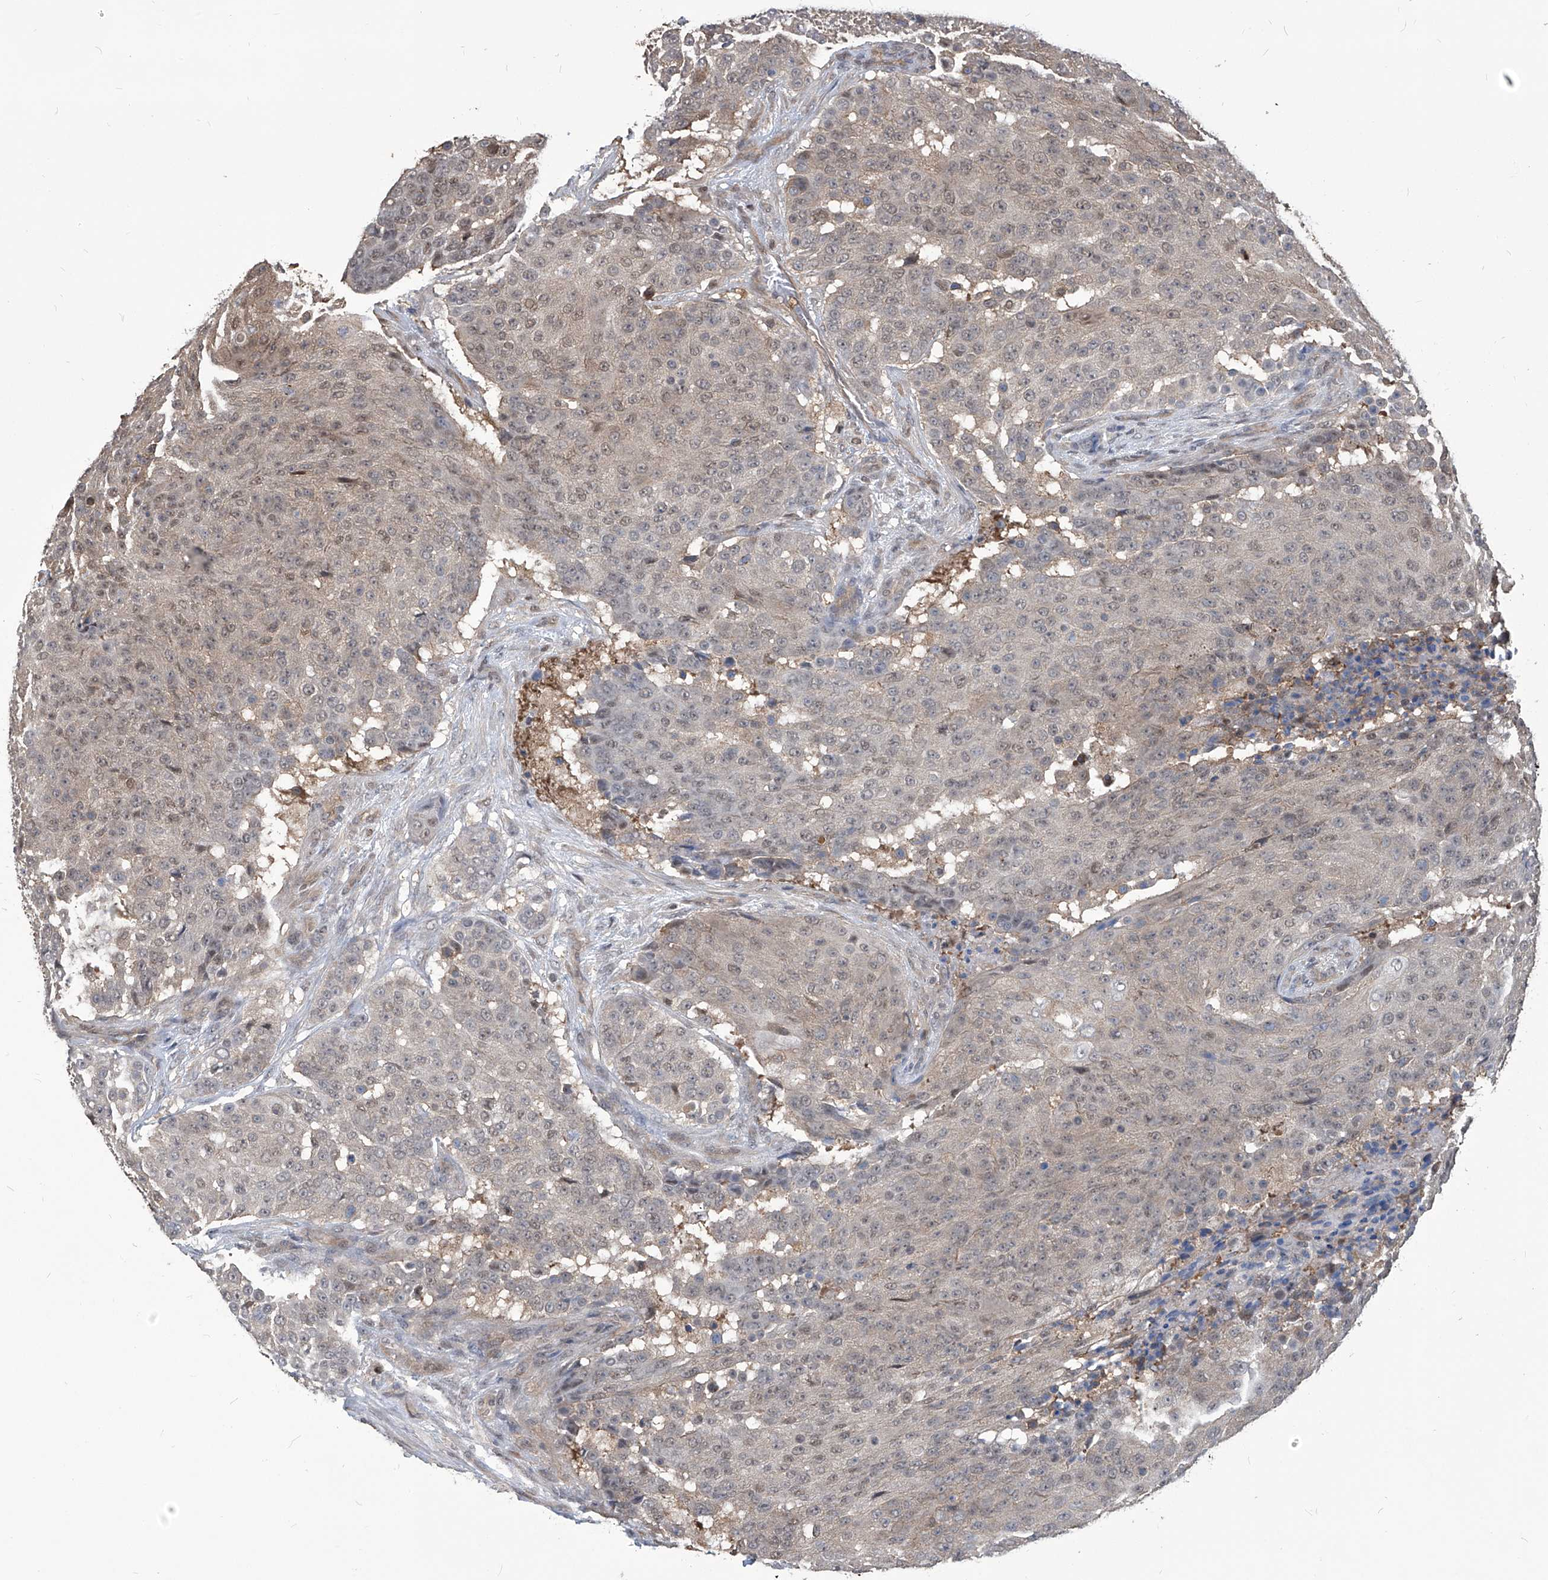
{"staining": {"intensity": "moderate", "quantity": ">75%", "location": "cytoplasmic/membranous,nuclear"}, "tissue": "urothelial cancer", "cell_type": "Tumor cells", "image_type": "cancer", "snomed": [{"axis": "morphology", "description": "Urothelial carcinoma, High grade"}, {"axis": "topography", "description": "Urinary bladder"}], "caption": "High-power microscopy captured an immunohistochemistry photomicrograph of high-grade urothelial carcinoma, revealing moderate cytoplasmic/membranous and nuclear staining in approximately >75% of tumor cells.", "gene": "PSMB1", "patient": {"sex": "female", "age": 63}}